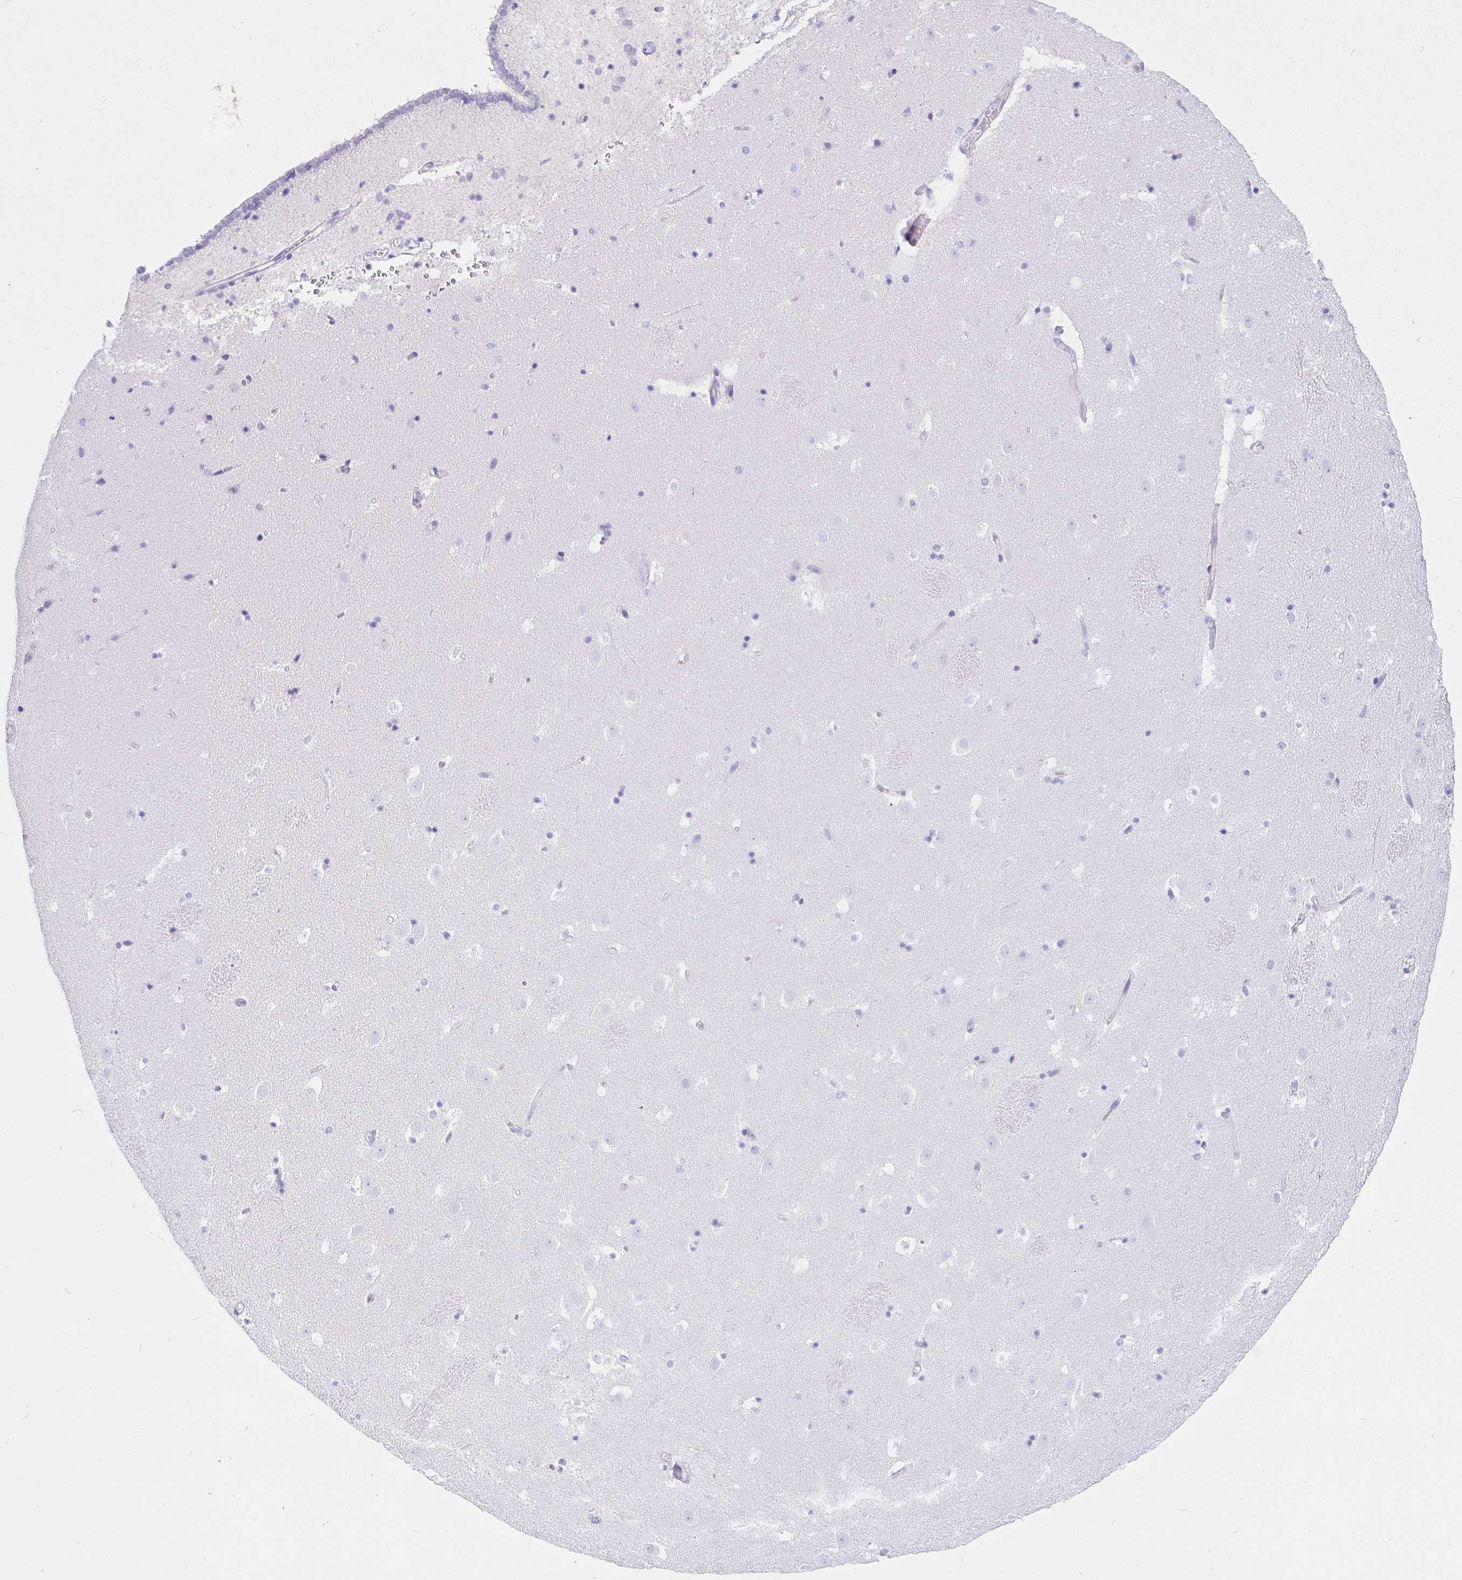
{"staining": {"intensity": "negative", "quantity": "none", "location": "none"}, "tissue": "caudate", "cell_type": "Glial cells", "image_type": "normal", "snomed": [{"axis": "morphology", "description": "Normal tissue, NOS"}, {"axis": "topography", "description": "Lateral ventricle wall"}], "caption": "A high-resolution photomicrograph shows immunohistochemistry (IHC) staining of normal caudate, which demonstrates no significant staining in glial cells. (DAB immunohistochemistry (IHC) visualized using brightfield microscopy, high magnification).", "gene": "CCDC62", "patient": {"sex": "male", "age": 37}}